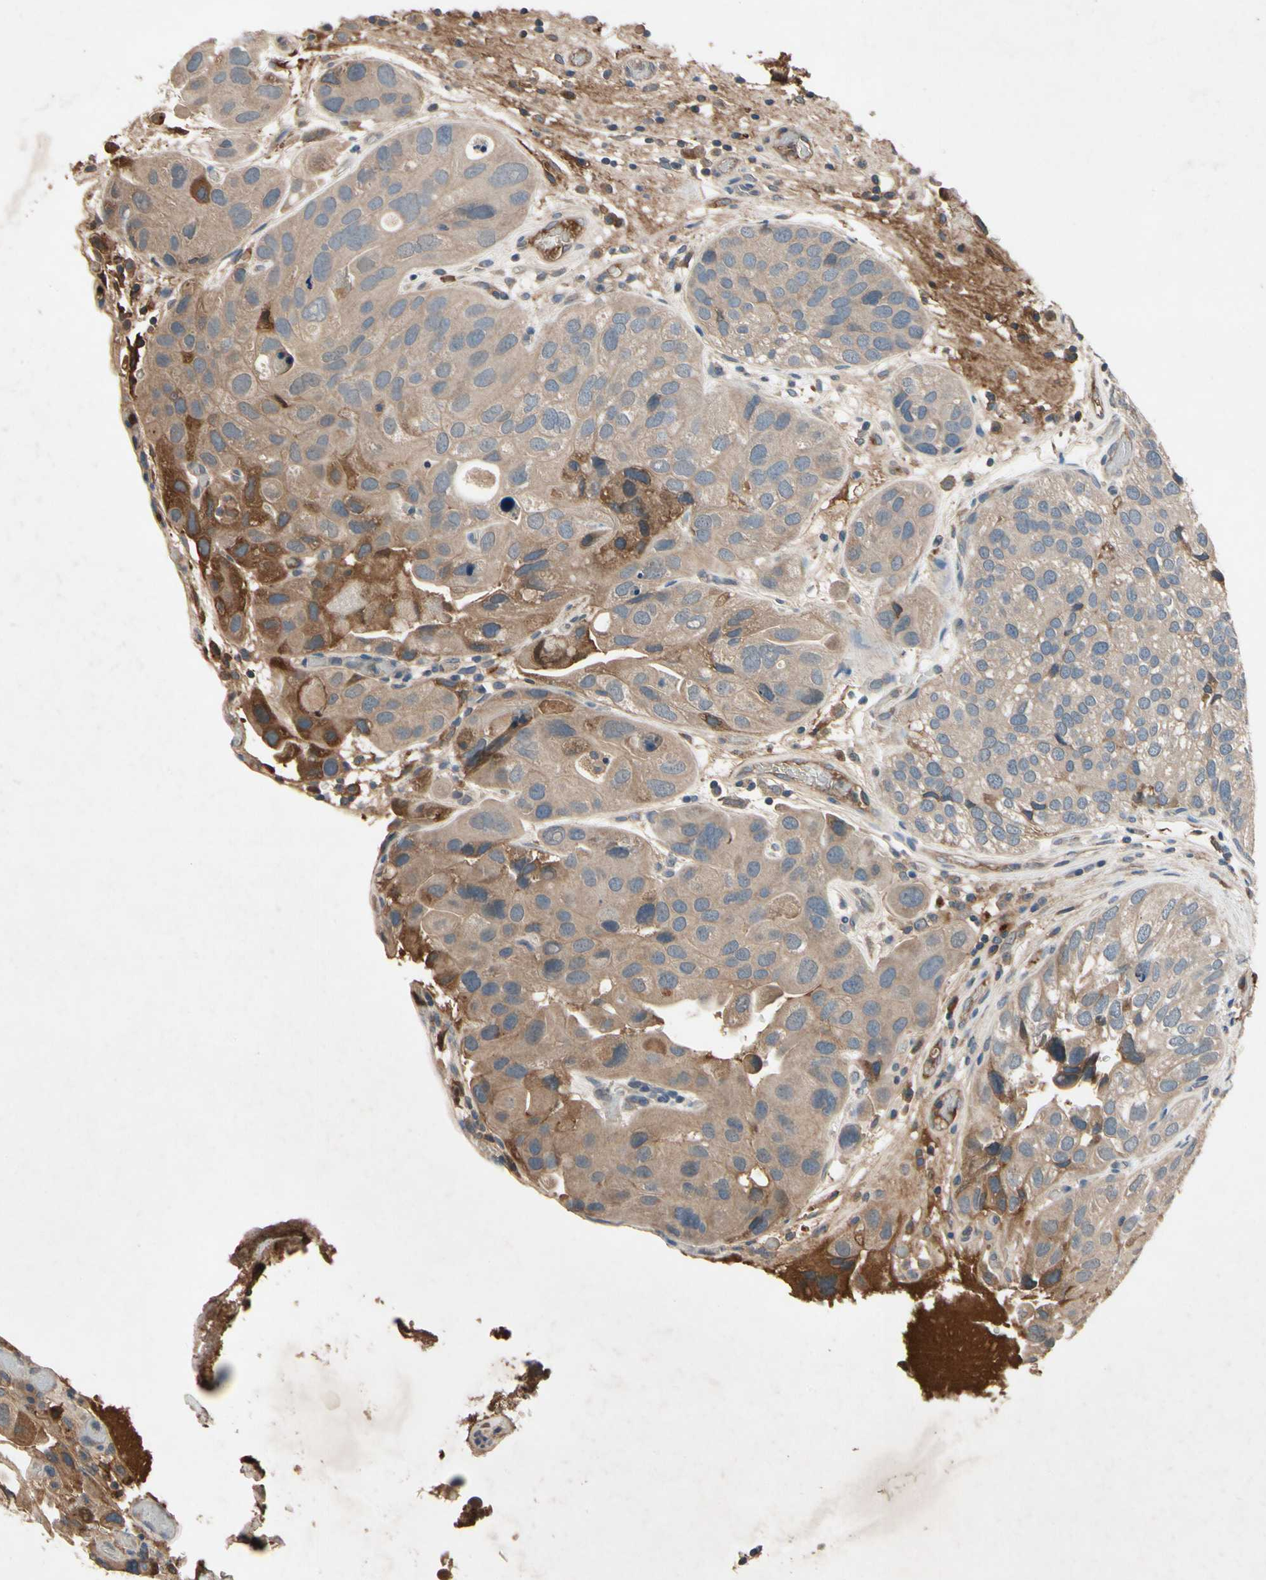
{"staining": {"intensity": "weak", "quantity": ">75%", "location": "cytoplasmic/membranous"}, "tissue": "urothelial cancer", "cell_type": "Tumor cells", "image_type": "cancer", "snomed": [{"axis": "morphology", "description": "Urothelial carcinoma, High grade"}, {"axis": "topography", "description": "Urinary bladder"}], "caption": "This is a histology image of immunohistochemistry (IHC) staining of urothelial cancer, which shows weak expression in the cytoplasmic/membranous of tumor cells.", "gene": "IL1RL1", "patient": {"sex": "female", "age": 64}}